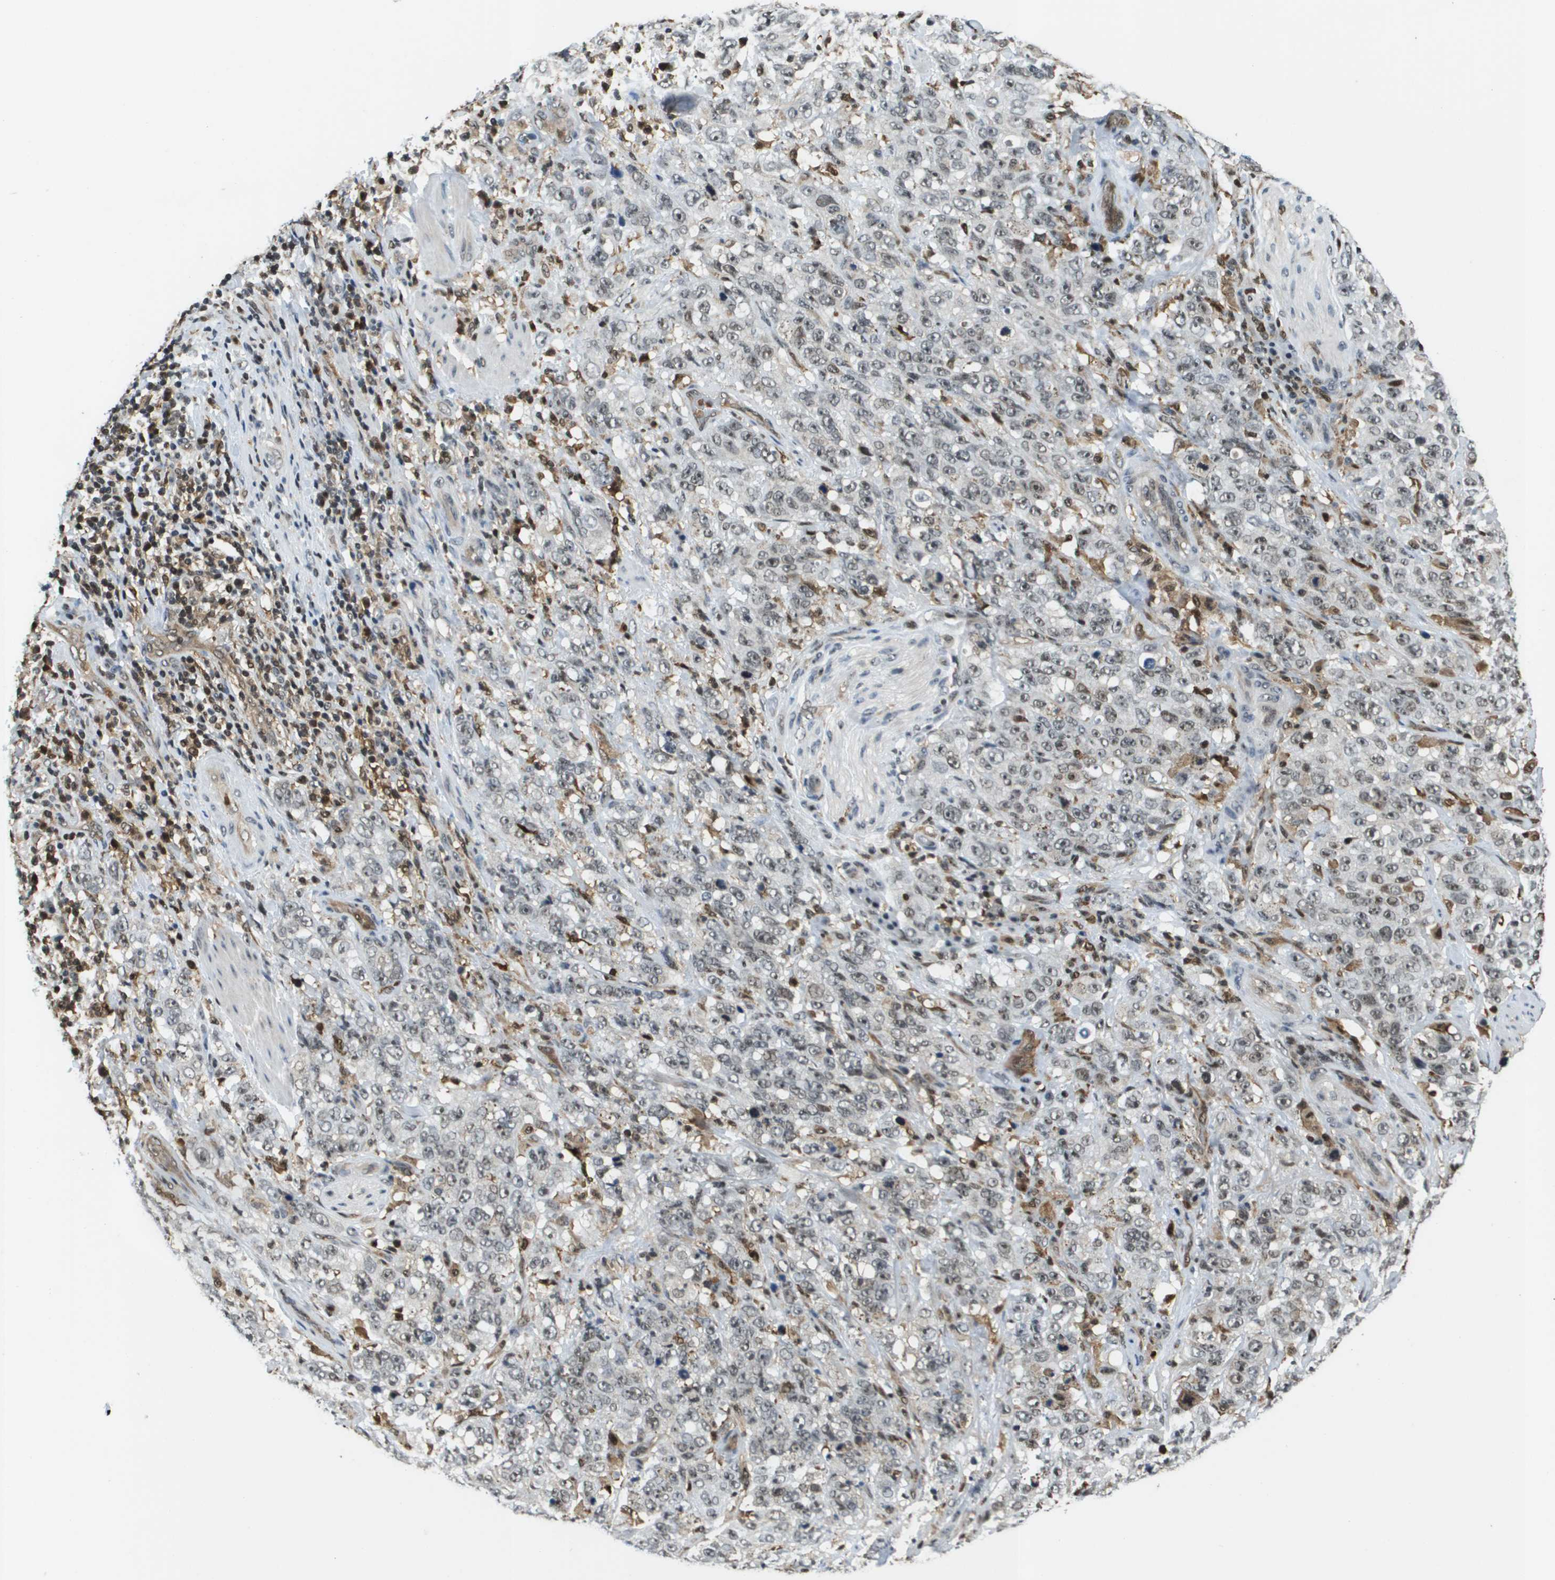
{"staining": {"intensity": "weak", "quantity": "25%-75%", "location": "nuclear"}, "tissue": "stomach cancer", "cell_type": "Tumor cells", "image_type": "cancer", "snomed": [{"axis": "morphology", "description": "Adenocarcinoma, NOS"}, {"axis": "topography", "description": "Stomach"}], "caption": "The image reveals staining of stomach cancer (adenocarcinoma), revealing weak nuclear protein positivity (brown color) within tumor cells. Immunohistochemistry (ihc) stains the protein of interest in brown and the nuclei are stained blue.", "gene": "EP400", "patient": {"sex": "male", "age": 48}}